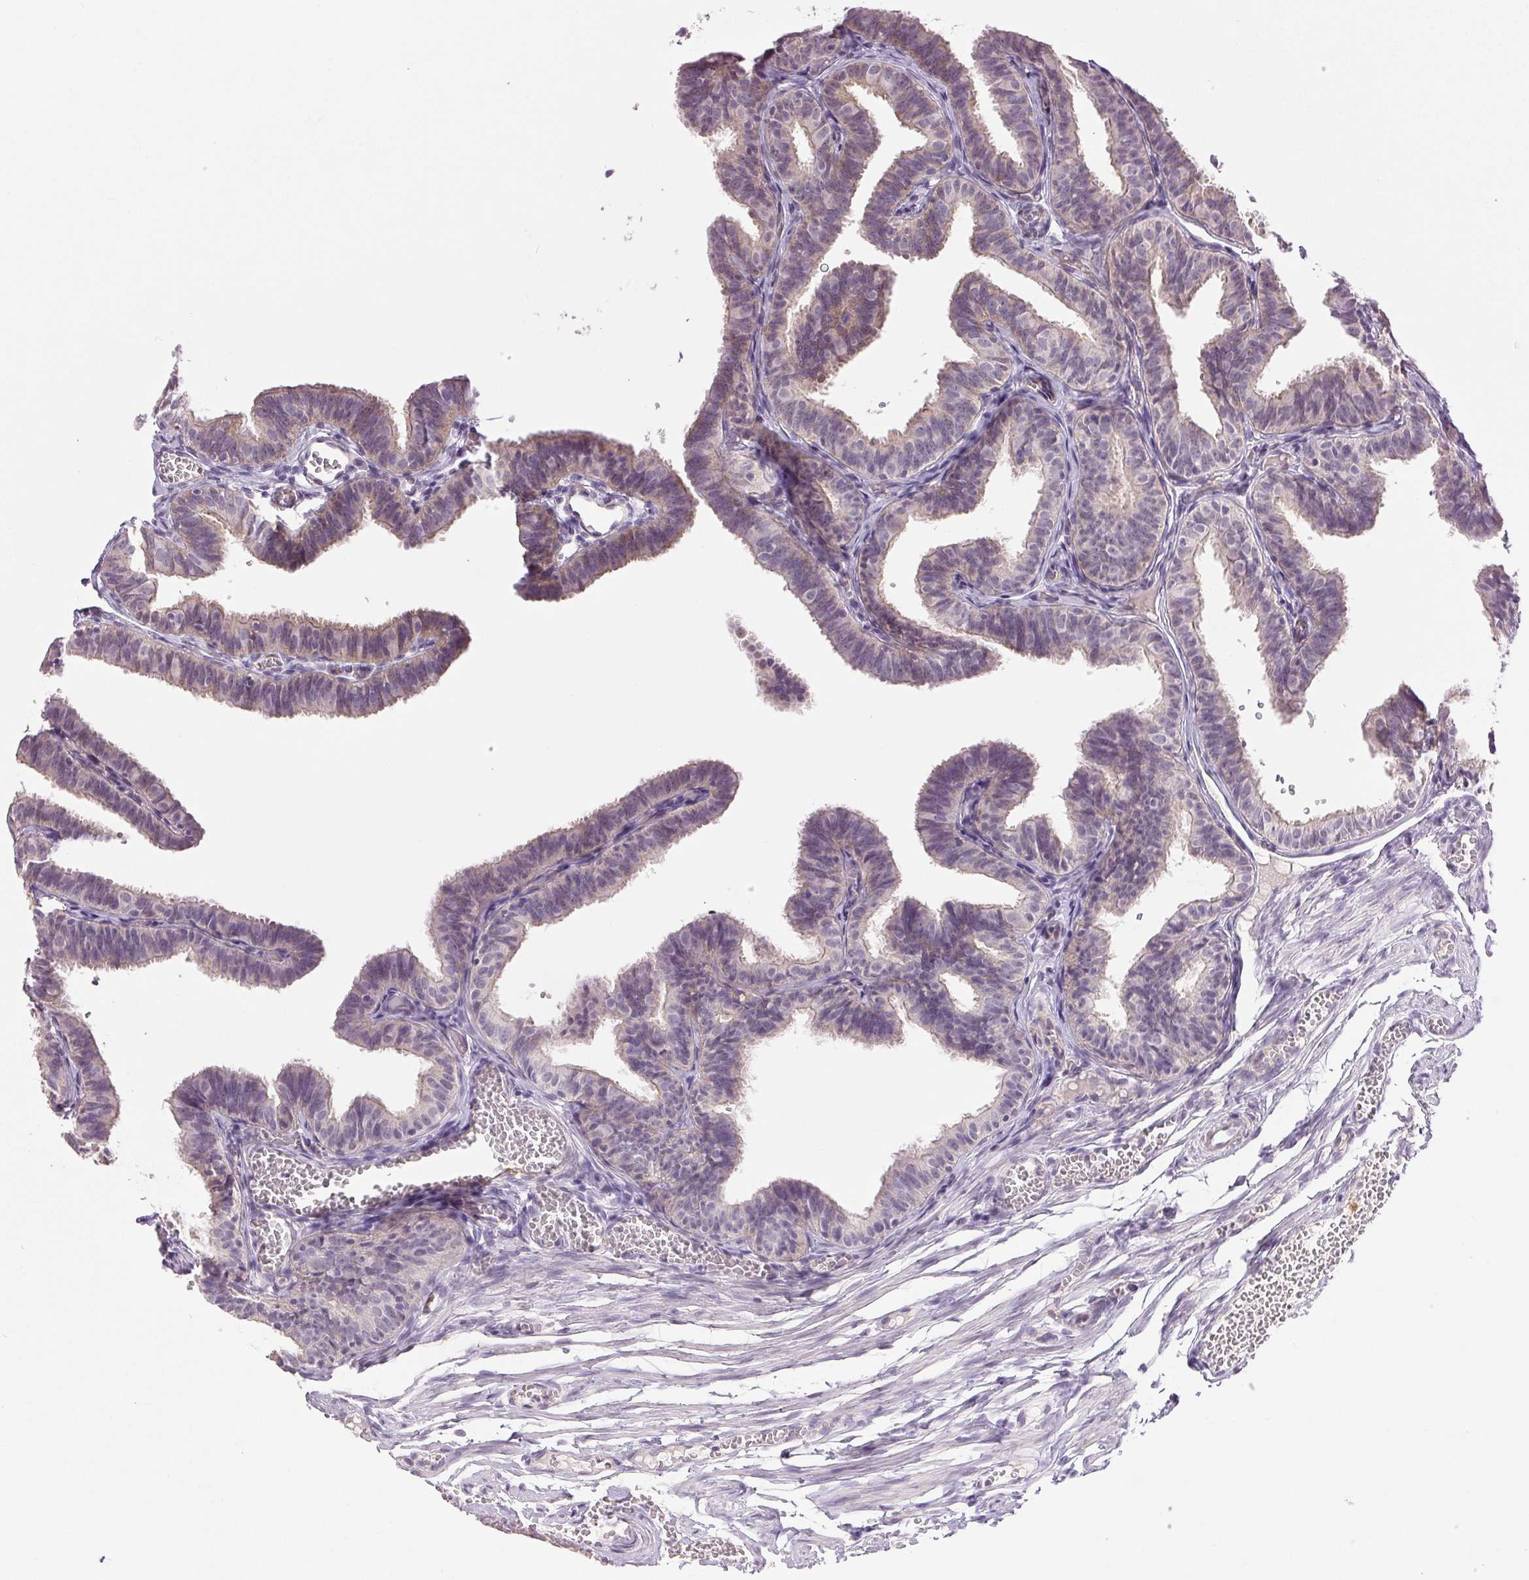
{"staining": {"intensity": "weak", "quantity": "<25%", "location": "cytoplasmic/membranous"}, "tissue": "fallopian tube", "cell_type": "Glandular cells", "image_type": "normal", "snomed": [{"axis": "morphology", "description": "Normal tissue, NOS"}, {"axis": "topography", "description": "Fallopian tube"}], "caption": "The photomicrograph exhibits no significant expression in glandular cells of fallopian tube.", "gene": "PLCB1", "patient": {"sex": "female", "age": 25}}